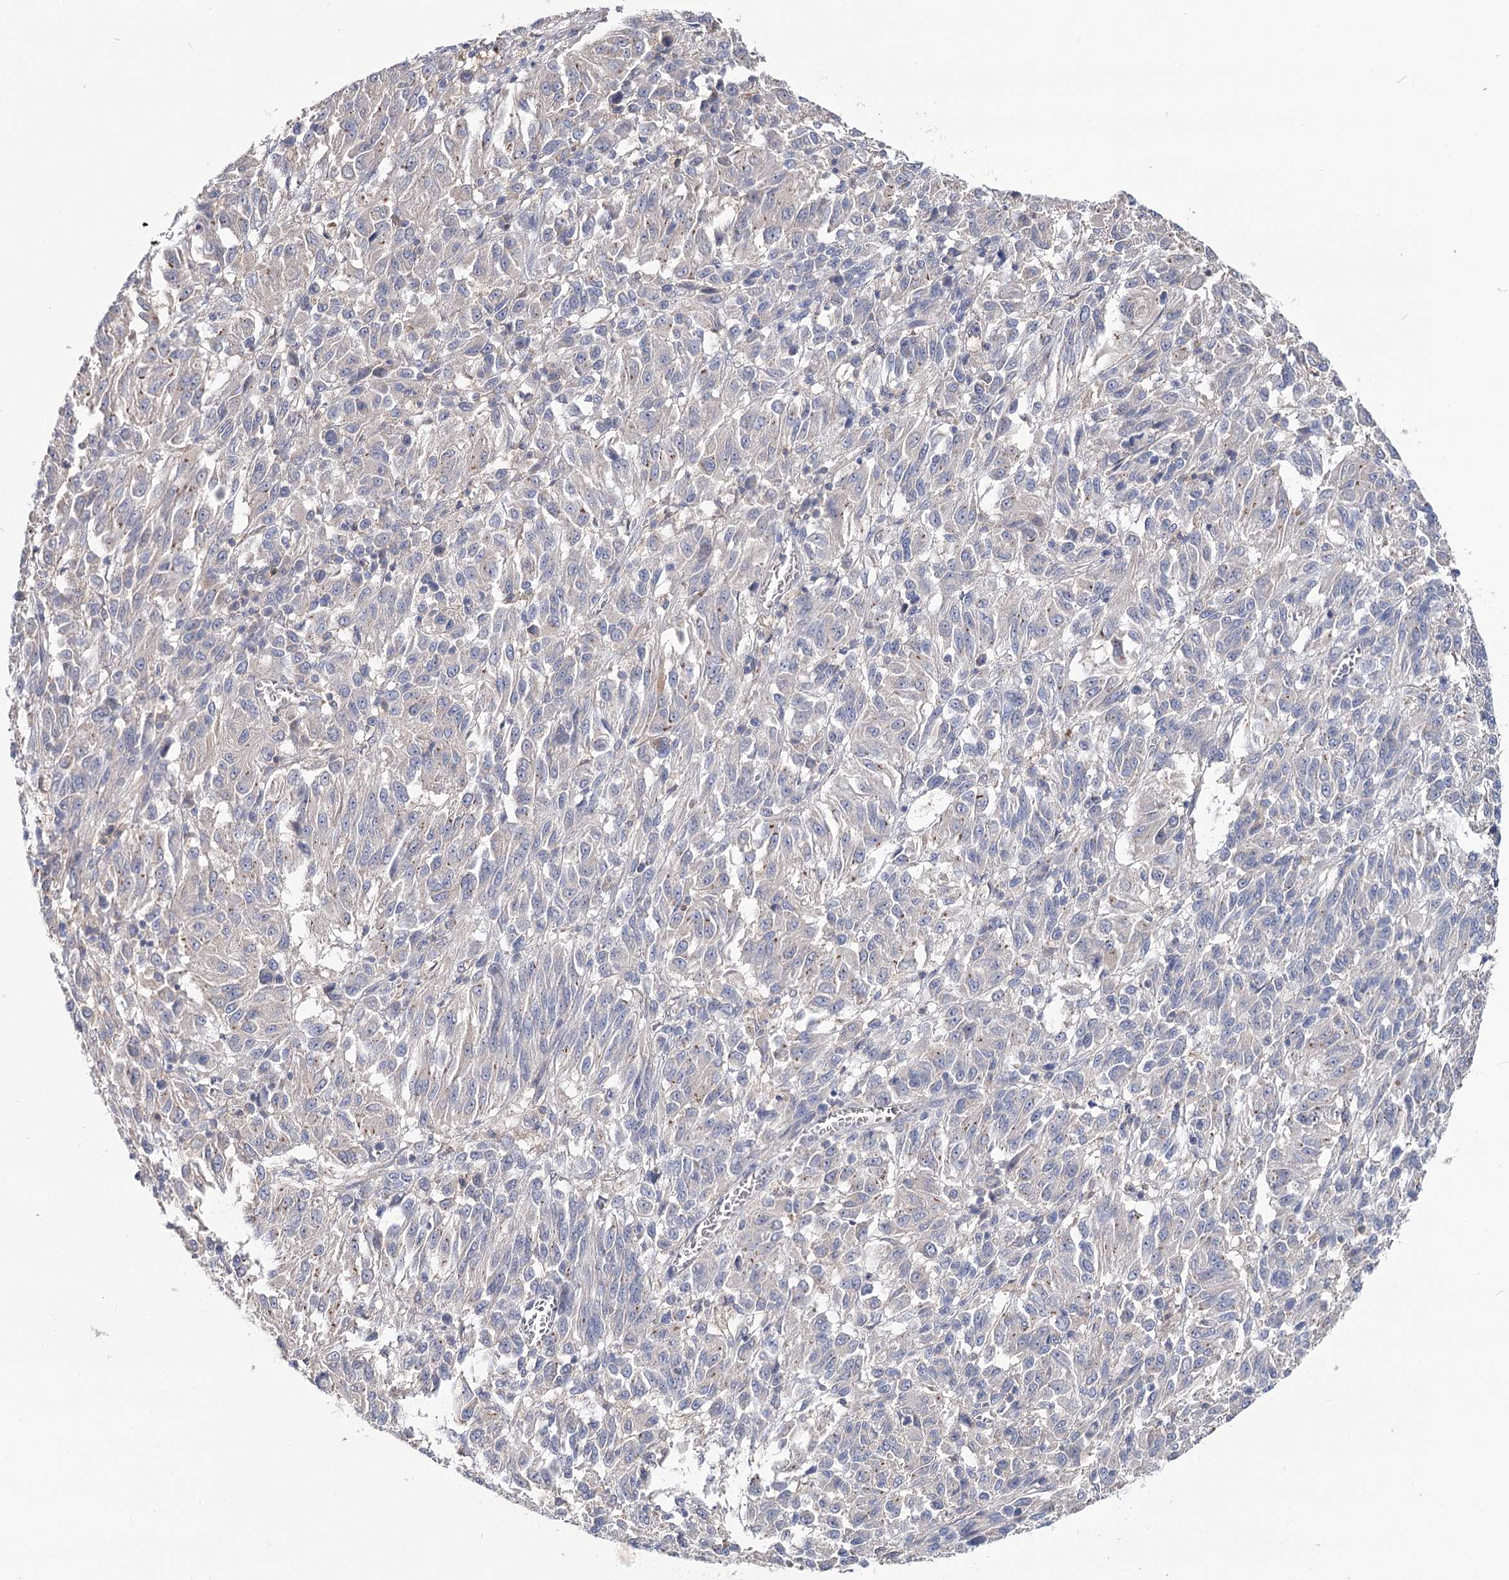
{"staining": {"intensity": "negative", "quantity": "none", "location": "none"}, "tissue": "melanoma", "cell_type": "Tumor cells", "image_type": "cancer", "snomed": [{"axis": "morphology", "description": "Malignant melanoma, Metastatic site"}, {"axis": "topography", "description": "Lung"}], "caption": "A high-resolution photomicrograph shows immunohistochemistry staining of melanoma, which displays no significant staining in tumor cells.", "gene": "UGP2", "patient": {"sex": "male", "age": 64}}